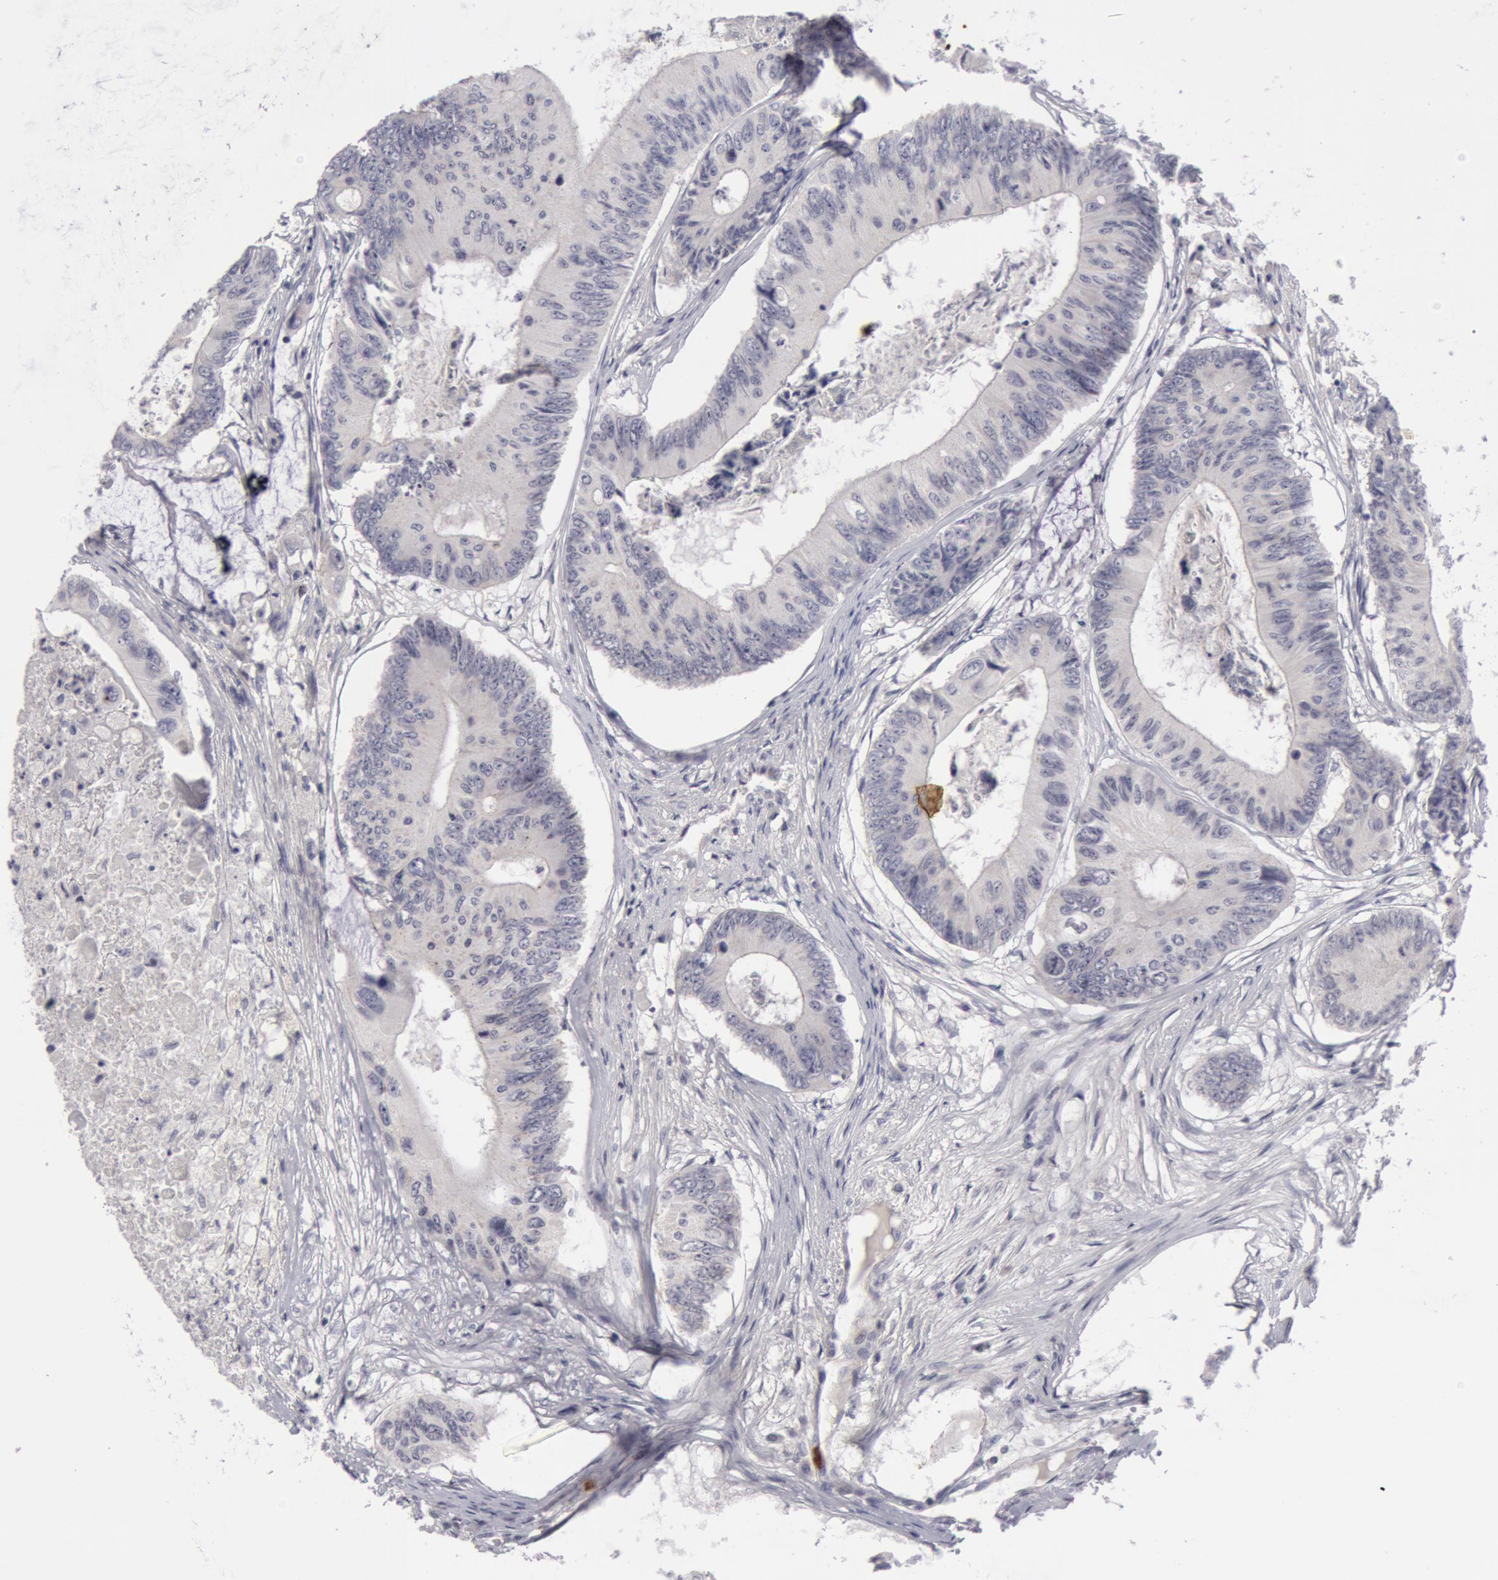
{"staining": {"intensity": "negative", "quantity": "none", "location": "none"}, "tissue": "colorectal cancer", "cell_type": "Tumor cells", "image_type": "cancer", "snomed": [{"axis": "morphology", "description": "Adenocarcinoma, NOS"}, {"axis": "topography", "description": "Colon"}], "caption": "The histopathology image exhibits no staining of tumor cells in adenocarcinoma (colorectal).", "gene": "NLGN4X", "patient": {"sex": "male", "age": 65}}